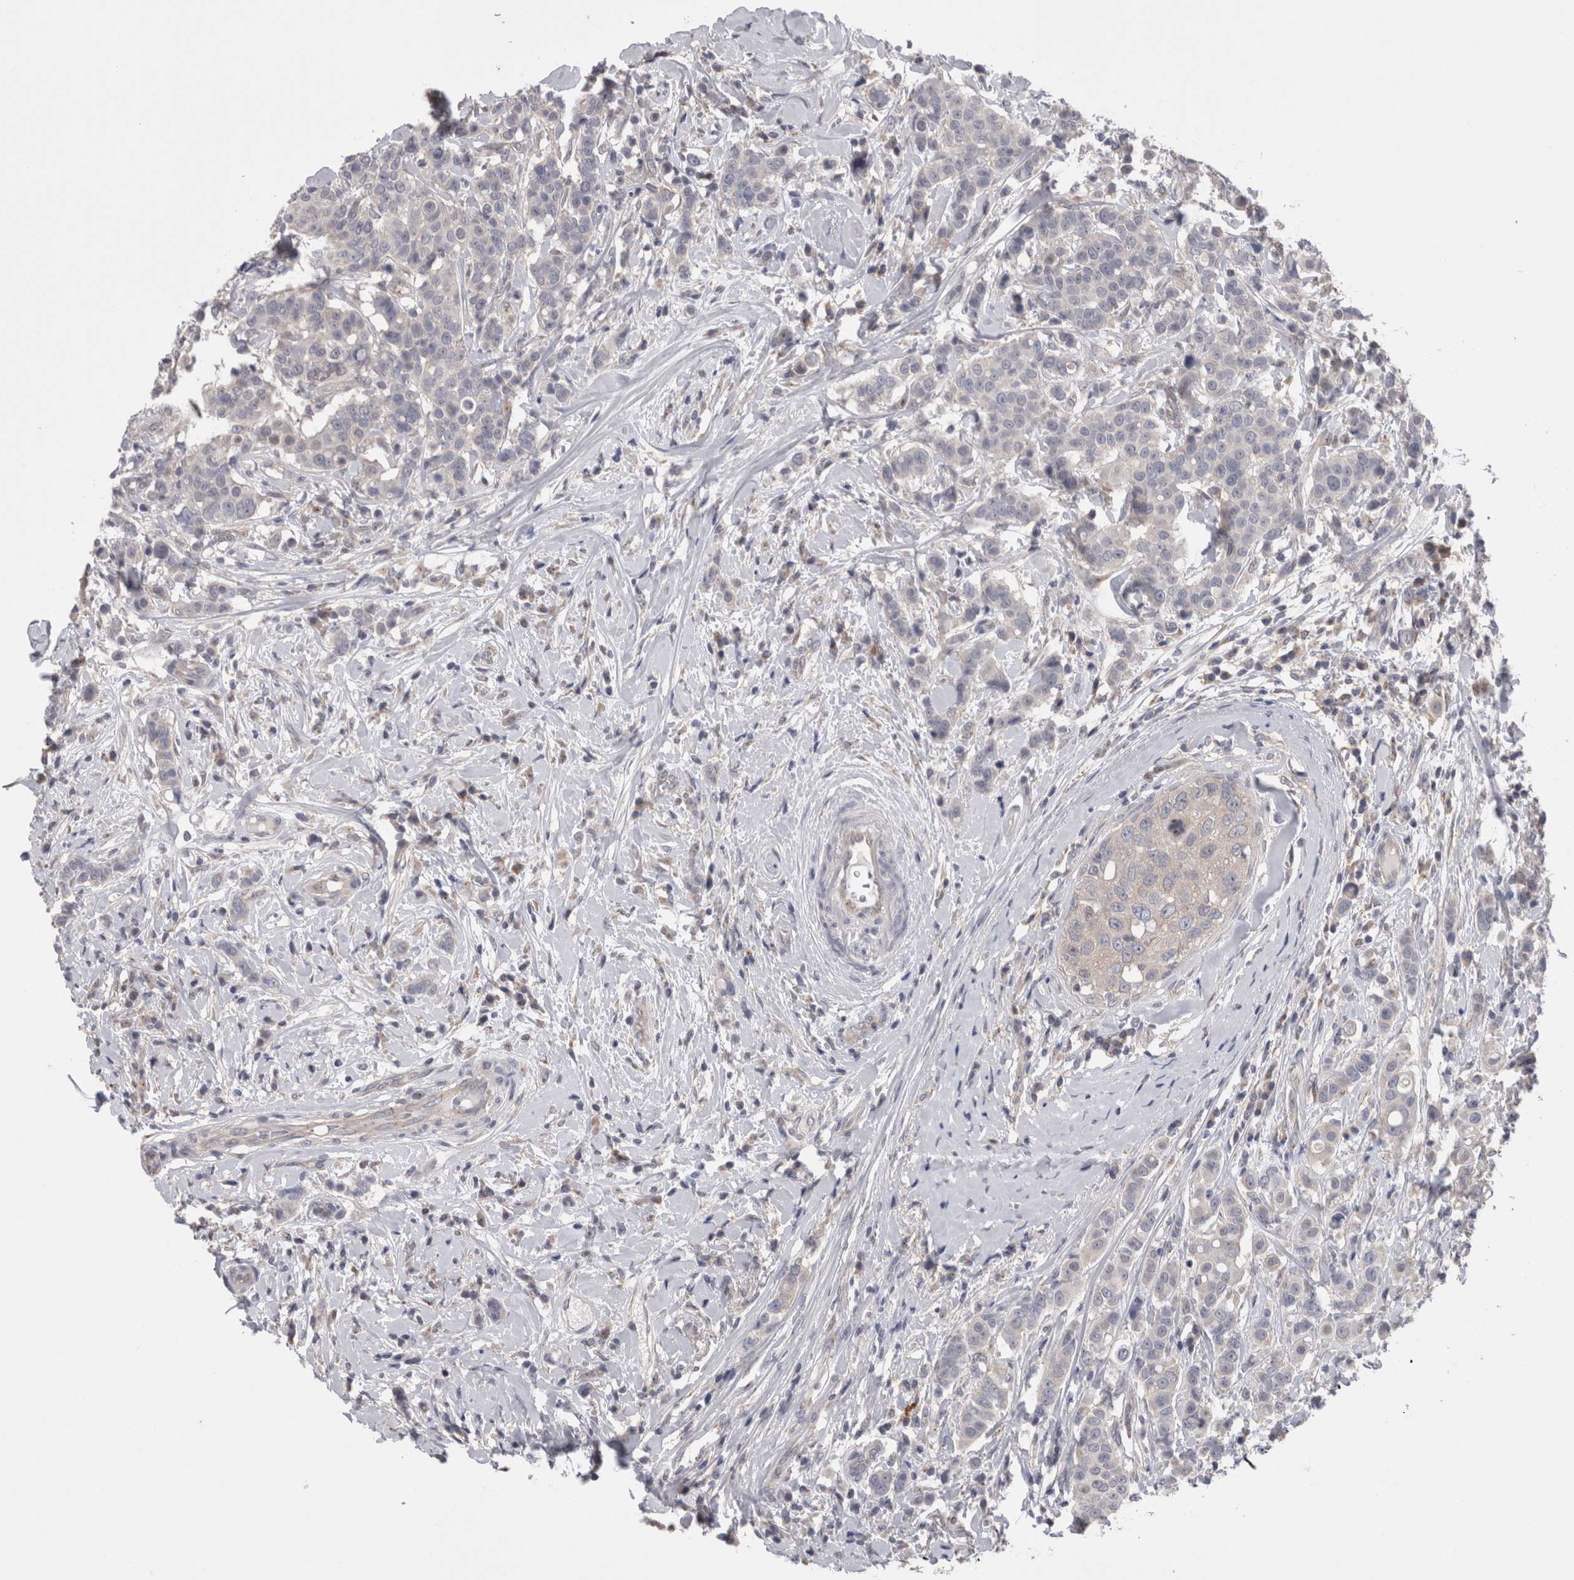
{"staining": {"intensity": "negative", "quantity": "none", "location": "none"}, "tissue": "breast cancer", "cell_type": "Tumor cells", "image_type": "cancer", "snomed": [{"axis": "morphology", "description": "Duct carcinoma"}, {"axis": "topography", "description": "Breast"}], "caption": "This is an immunohistochemistry histopathology image of human breast infiltrating ductal carcinoma. There is no positivity in tumor cells.", "gene": "DCTN6", "patient": {"sex": "female", "age": 27}}